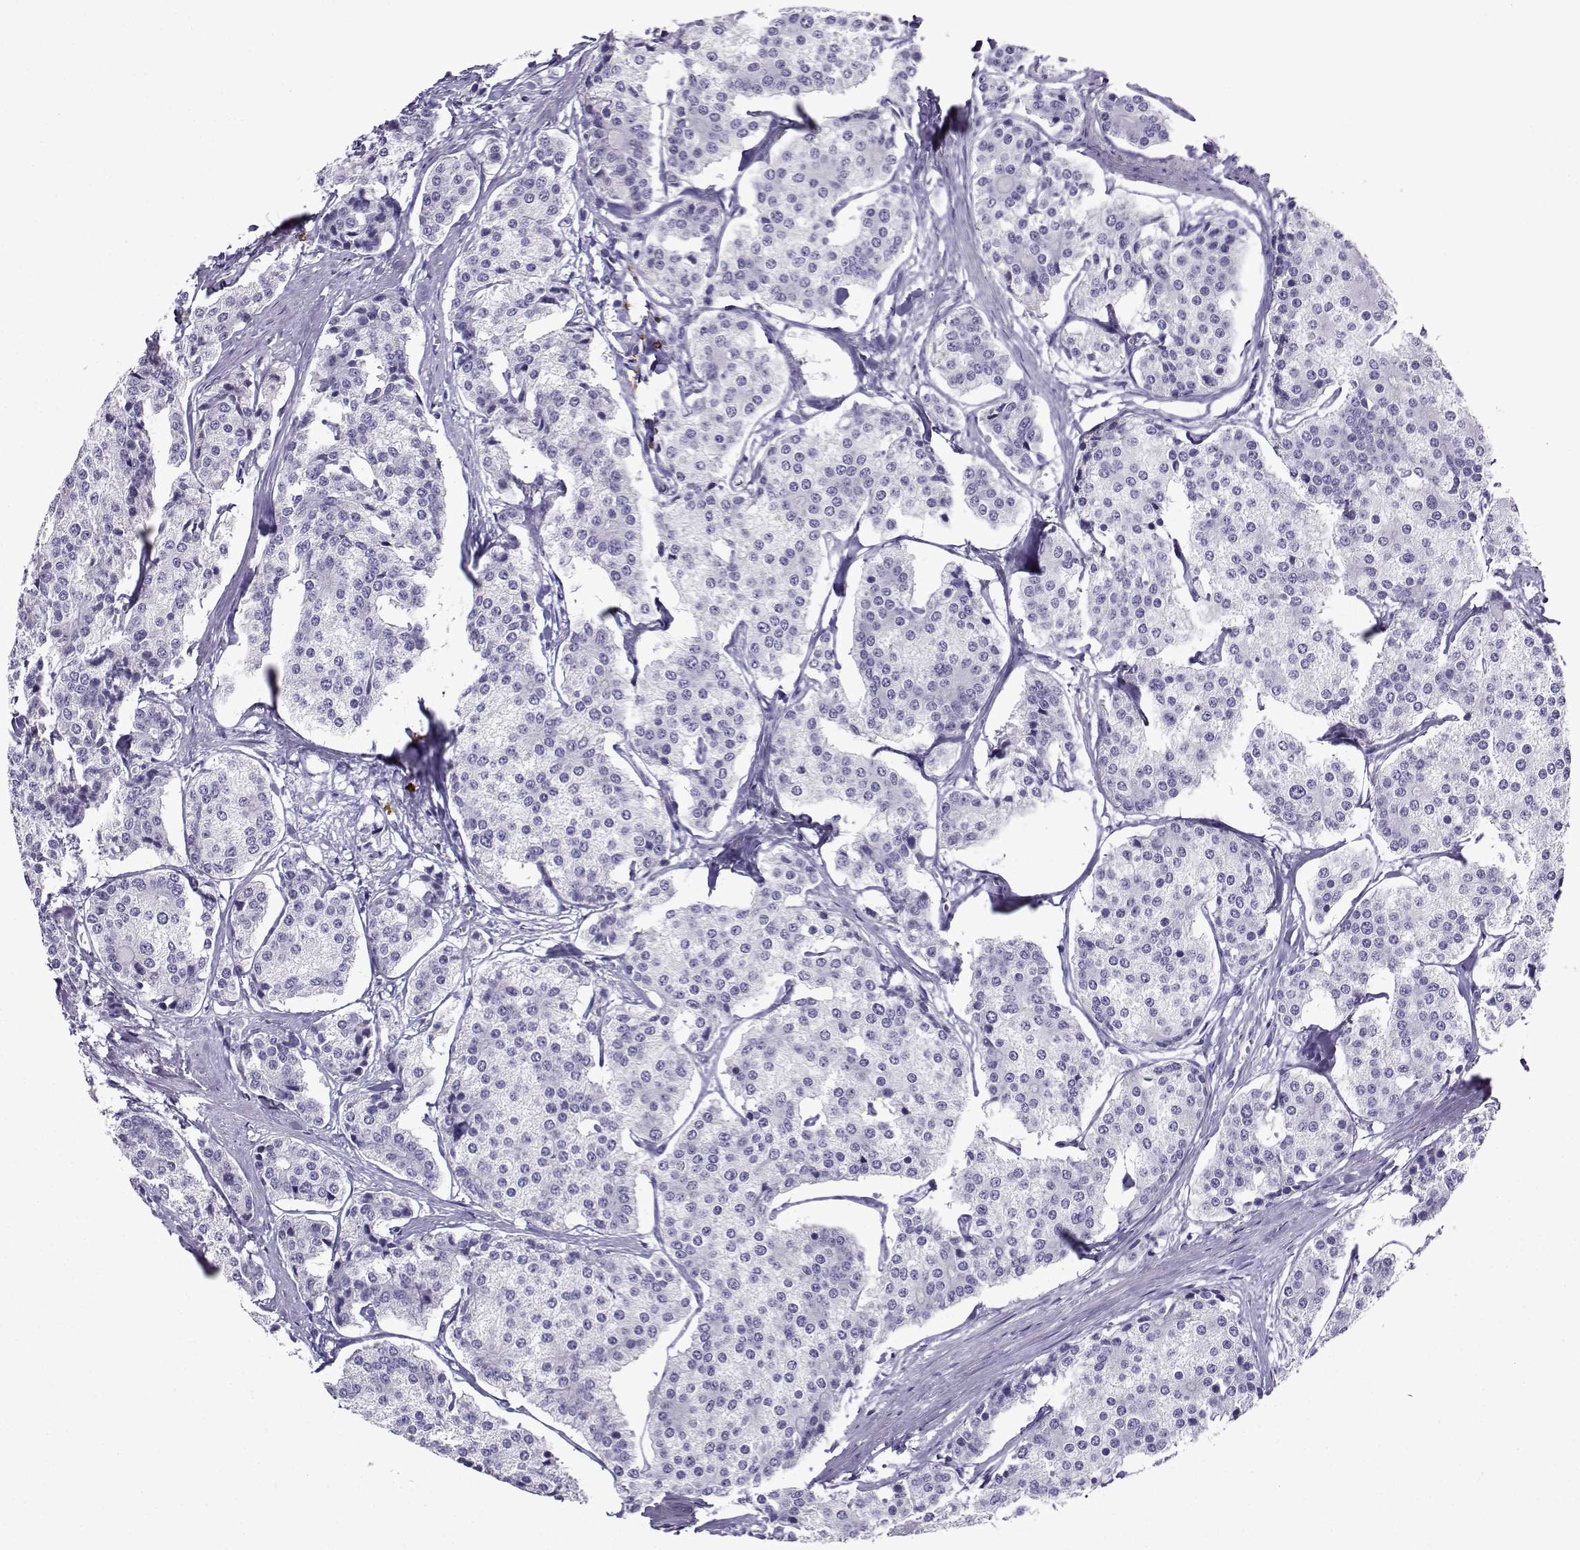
{"staining": {"intensity": "negative", "quantity": "none", "location": "none"}, "tissue": "carcinoid", "cell_type": "Tumor cells", "image_type": "cancer", "snomed": [{"axis": "morphology", "description": "Carcinoid, malignant, NOS"}, {"axis": "topography", "description": "Small intestine"}], "caption": "This micrograph is of malignant carcinoid stained with IHC to label a protein in brown with the nuclei are counter-stained blue. There is no positivity in tumor cells.", "gene": "LINGO1", "patient": {"sex": "female", "age": 65}}